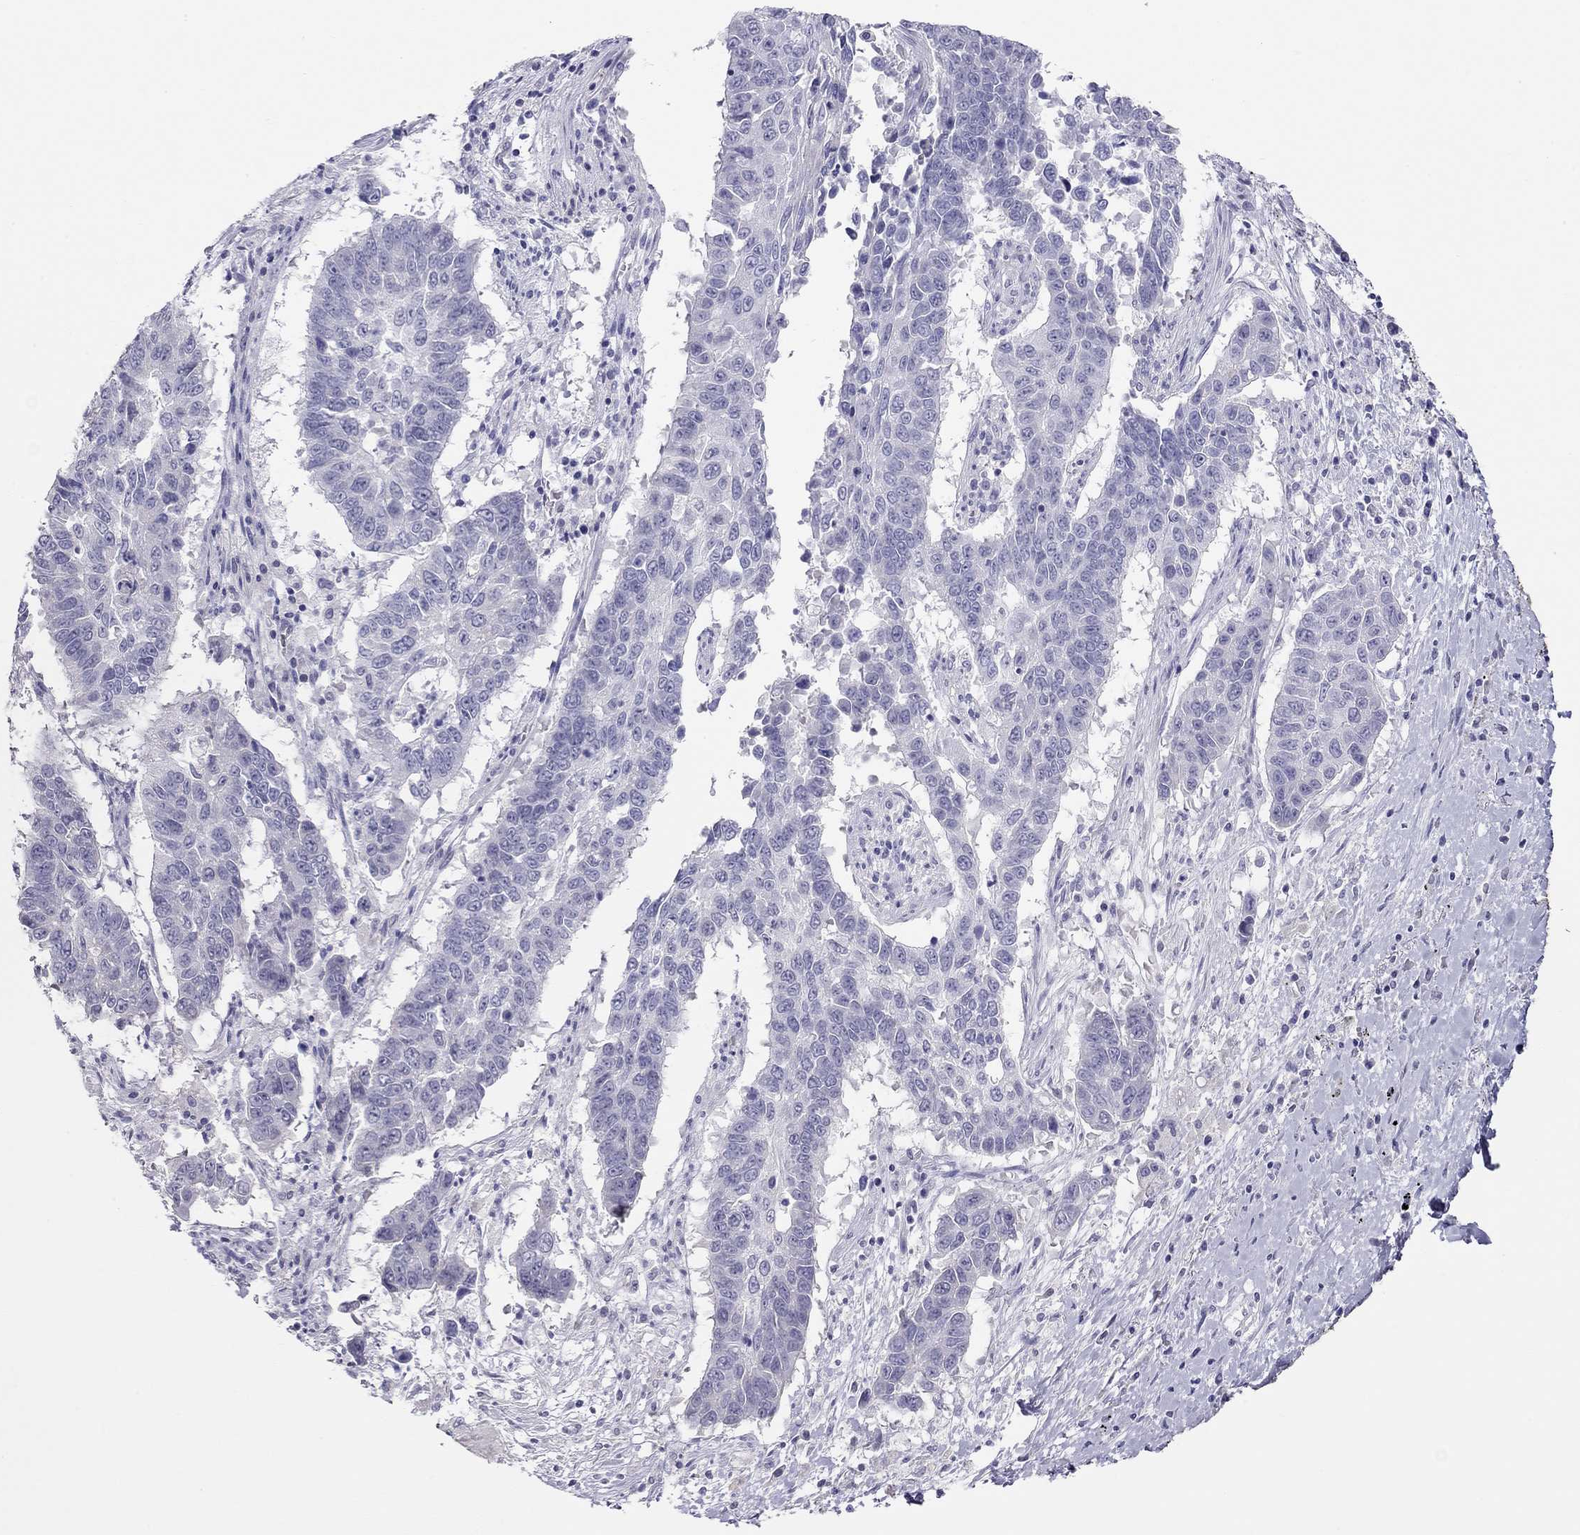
{"staining": {"intensity": "negative", "quantity": "none", "location": "none"}, "tissue": "lung cancer", "cell_type": "Tumor cells", "image_type": "cancer", "snomed": [{"axis": "morphology", "description": "Squamous cell carcinoma, NOS"}, {"axis": "topography", "description": "Lung"}], "caption": "The photomicrograph demonstrates no staining of tumor cells in lung cancer. Nuclei are stained in blue.", "gene": "KCNV2", "patient": {"sex": "male", "age": 73}}